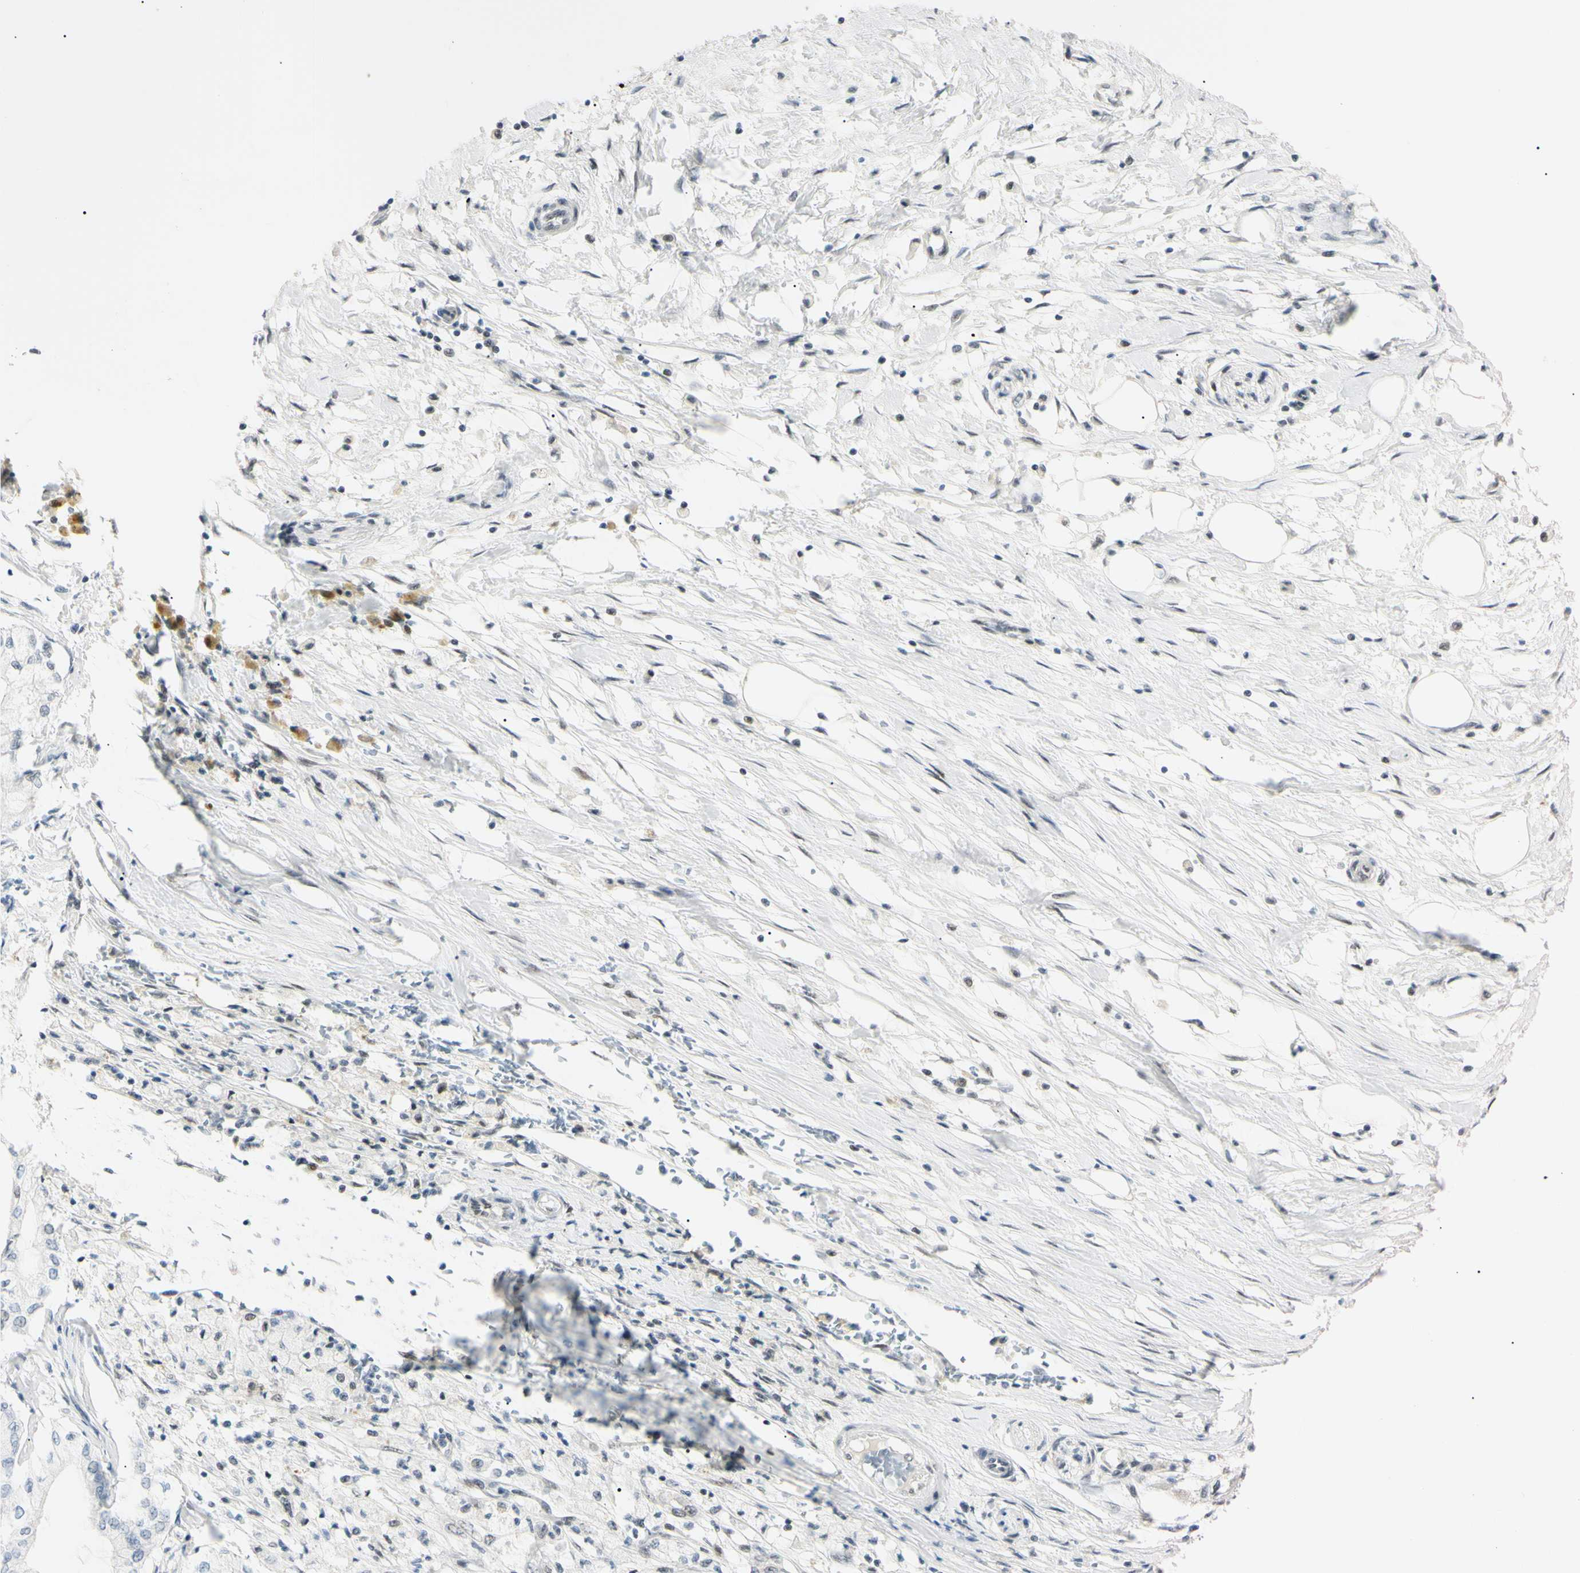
{"staining": {"intensity": "negative", "quantity": "none", "location": "none"}, "tissue": "pancreatic cancer", "cell_type": "Tumor cells", "image_type": "cancer", "snomed": [{"axis": "morphology", "description": "Adenocarcinoma, NOS"}, {"axis": "topography", "description": "Pancreas"}], "caption": "DAB (3,3'-diaminobenzidine) immunohistochemical staining of human pancreatic cancer (adenocarcinoma) demonstrates no significant expression in tumor cells.", "gene": "ZNF134", "patient": {"sex": "male", "age": 70}}